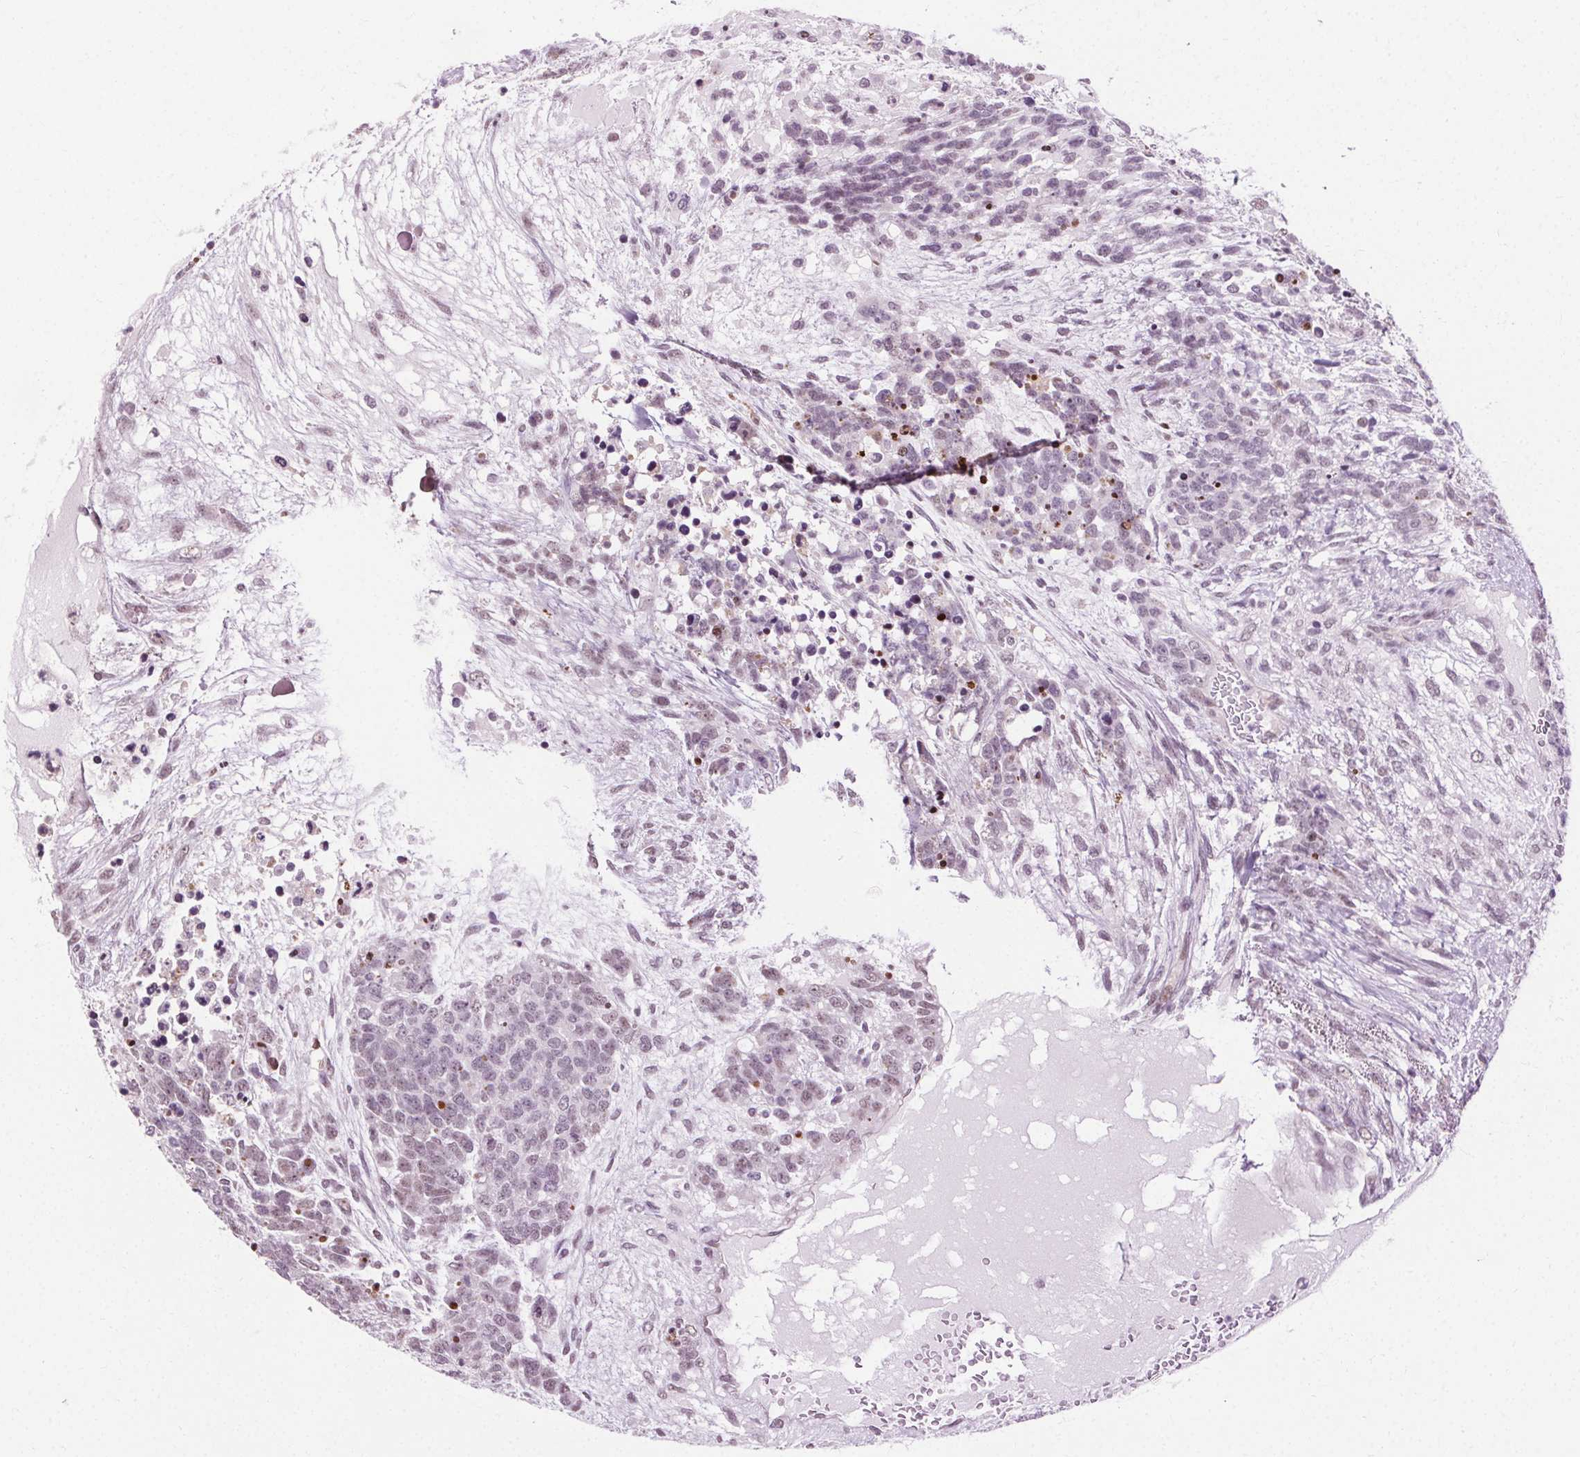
{"staining": {"intensity": "negative", "quantity": "none", "location": "none"}, "tissue": "testis cancer", "cell_type": "Tumor cells", "image_type": "cancer", "snomed": [{"axis": "morphology", "description": "Carcinoma, Embryonal, NOS"}, {"axis": "topography", "description": "Testis"}], "caption": "Testis cancer stained for a protein using immunohistochemistry (IHC) shows no positivity tumor cells.", "gene": "CEBPA", "patient": {"sex": "male", "age": 23}}